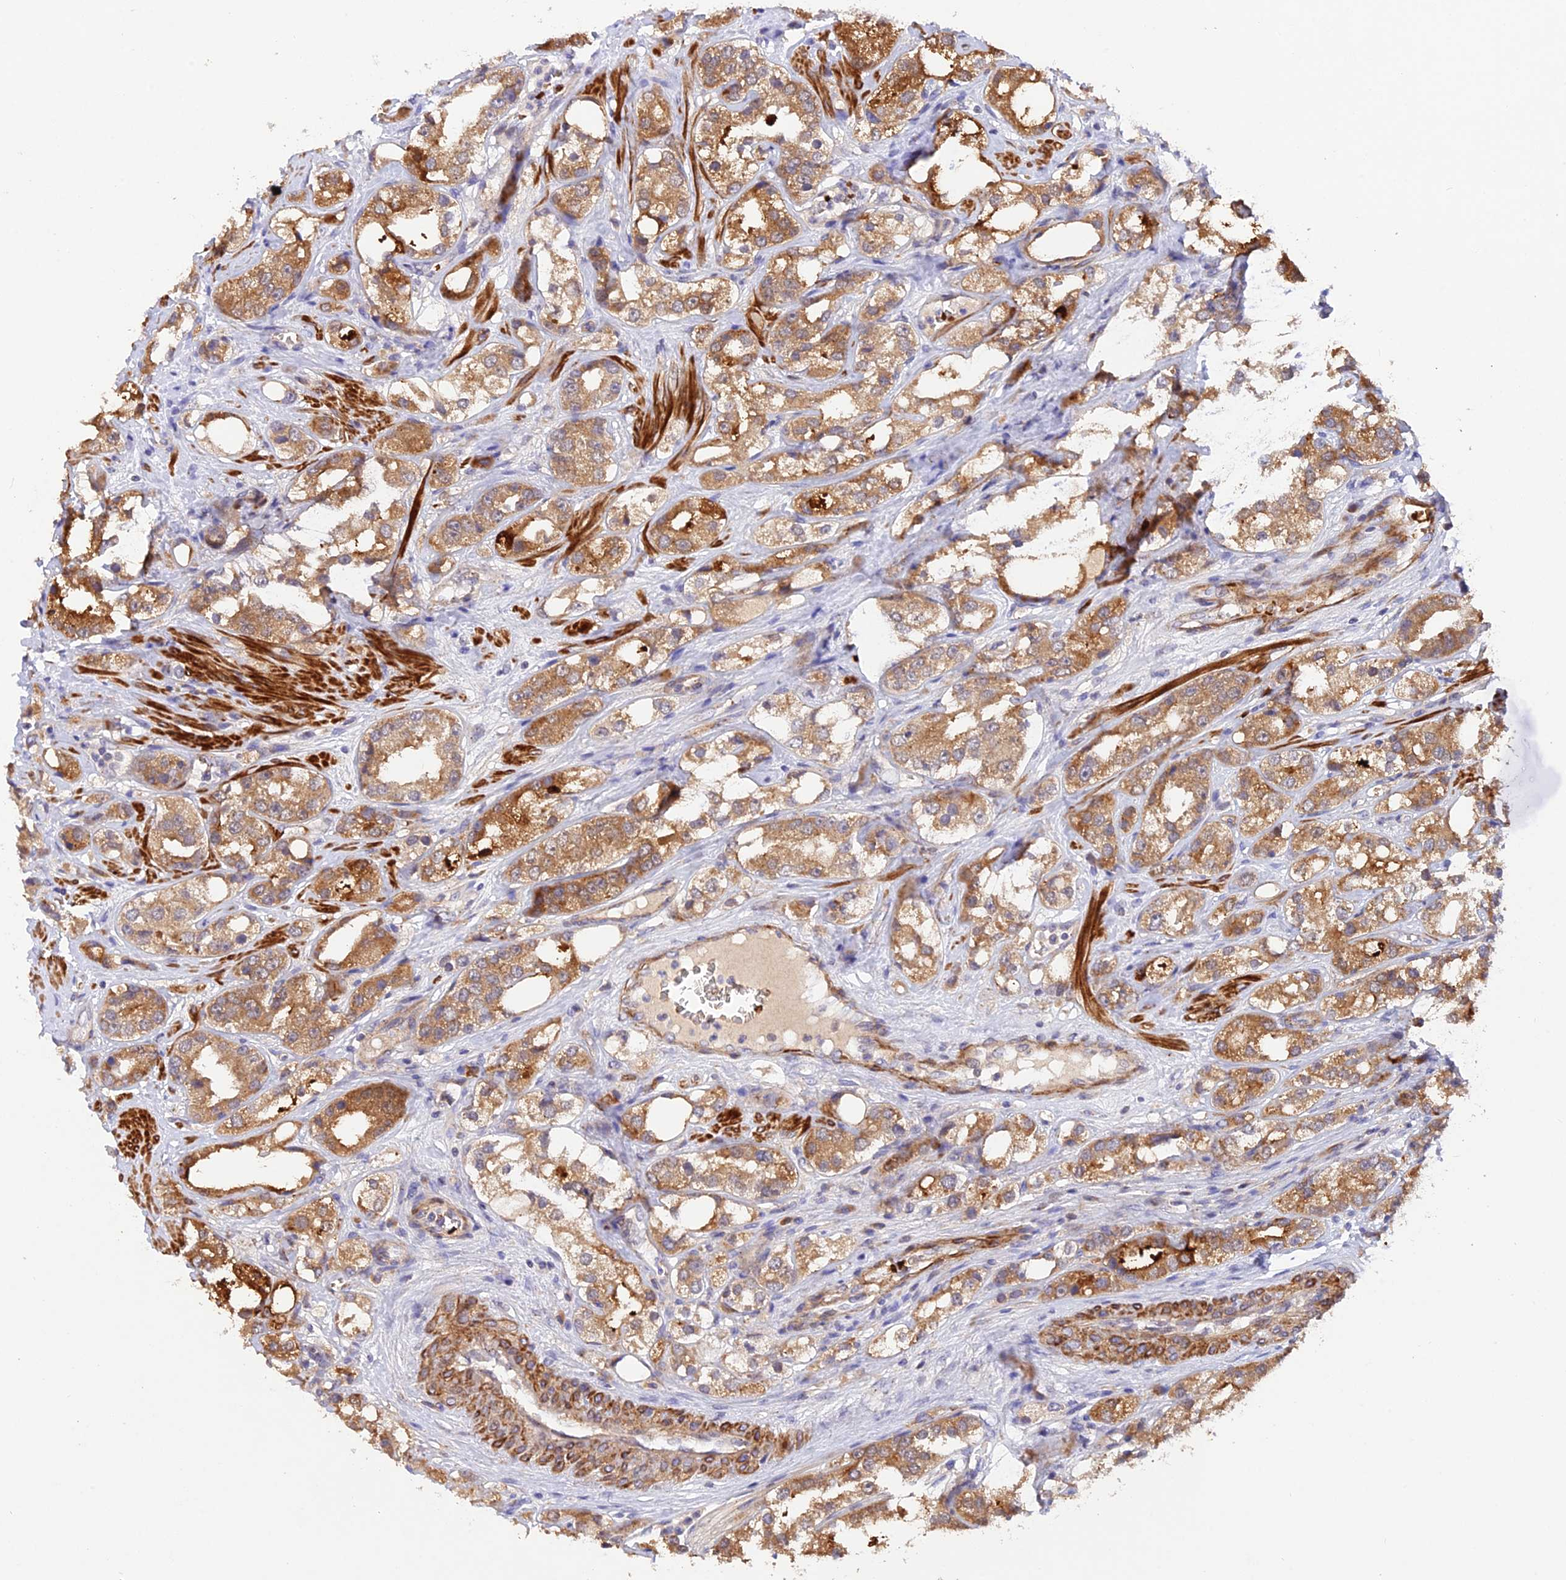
{"staining": {"intensity": "moderate", "quantity": ">75%", "location": "cytoplasmic/membranous"}, "tissue": "prostate cancer", "cell_type": "Tumor cells", "image_type": "cancer", "snomed": [{"axis": "morphology", "description": "Adenocarcinoma, NOS"}, {"axis": "topography", "description": "Prostate"}], "caption": "The micrograph exhibits a brown stain indicating the presence of a protein in the cytoplasmic/membranous of tumor cells in adenocarcinoma (prostate). The staining is performed using DAB (3,3'-diaminobenzidine) brown chromogen to label protein expression. The nuclei are counter-stained blue using hematoxylin.", "gene": "WDFY4", "patient": {"sex": "male", "age": 79}}